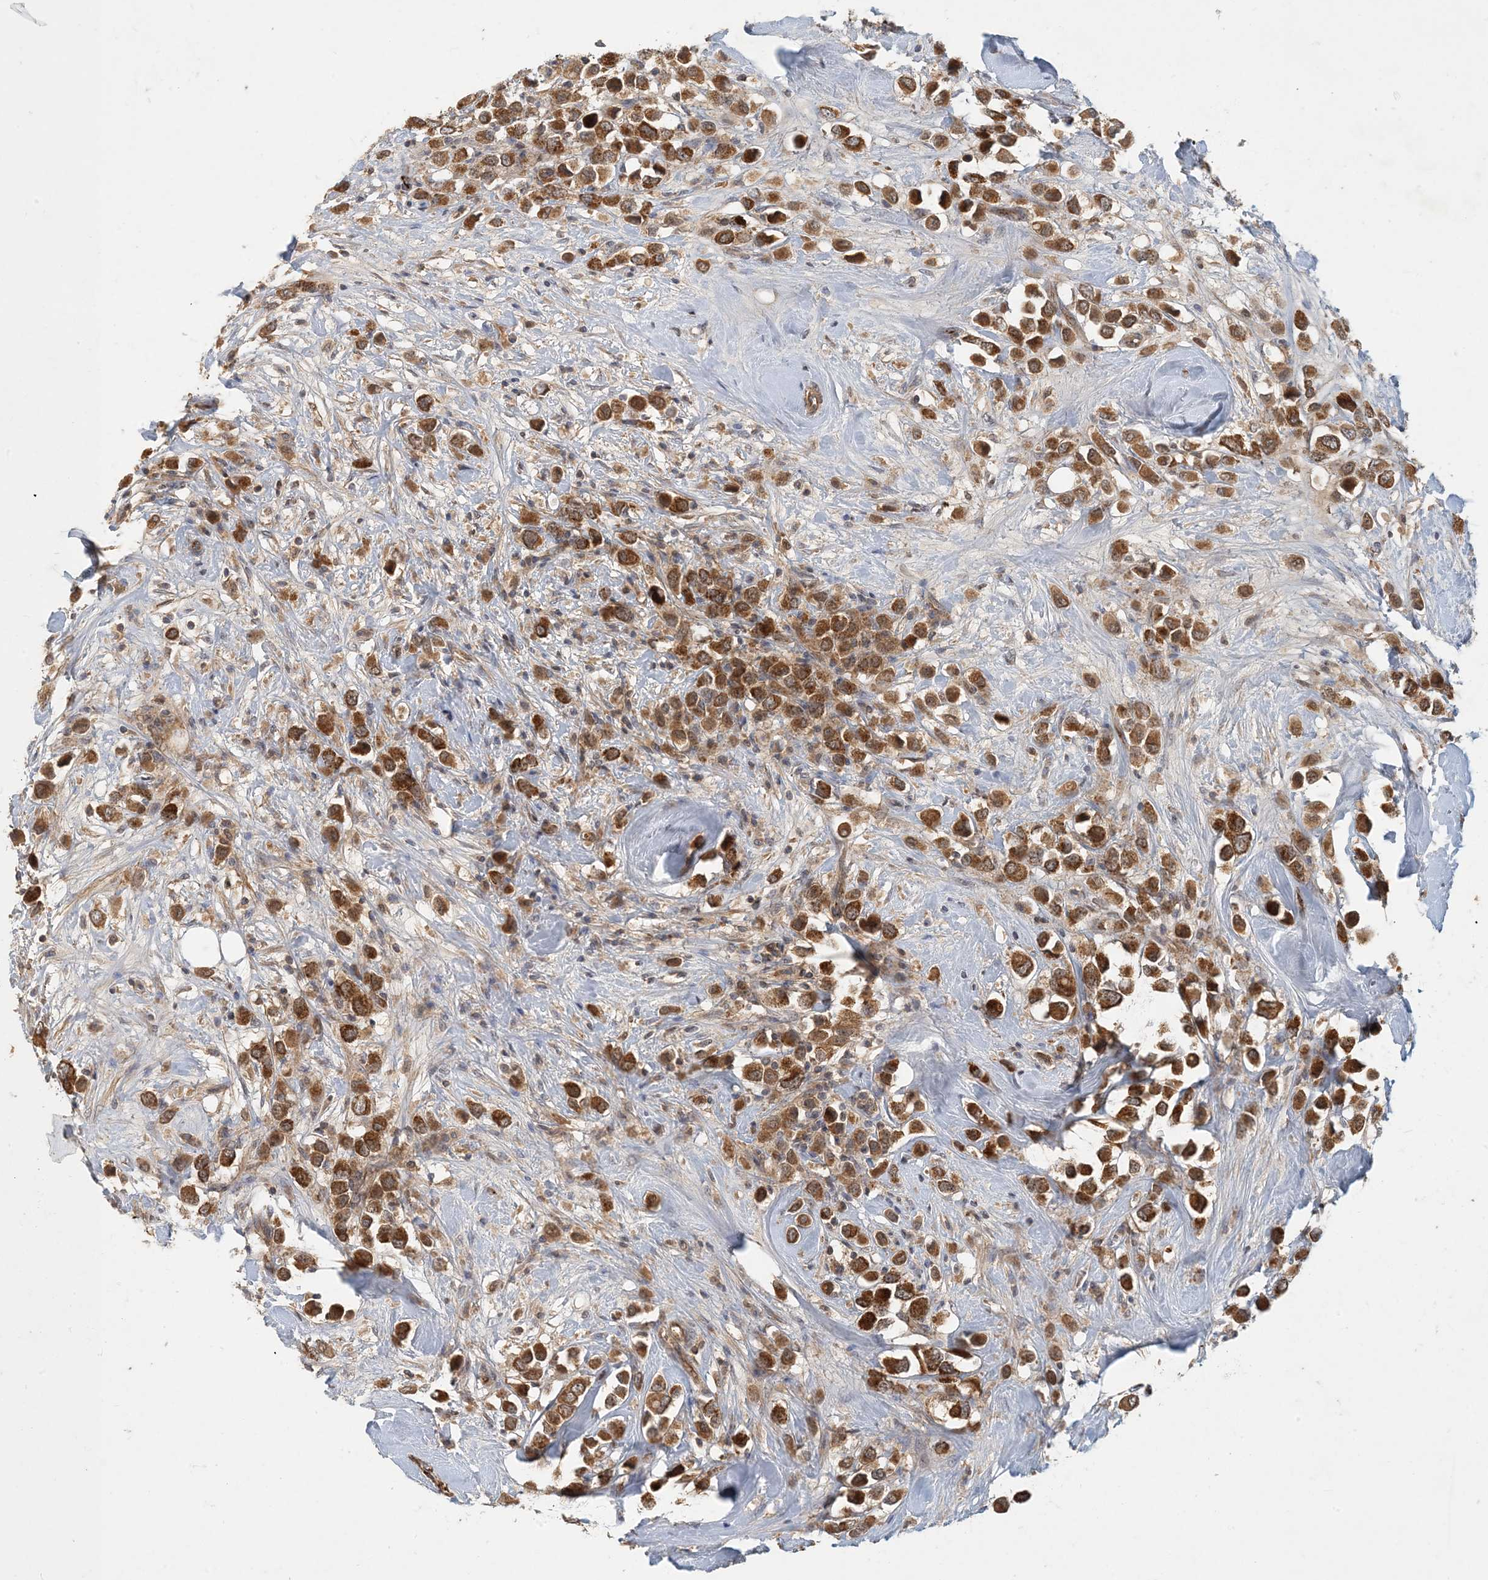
{"staining": {"intensity": "strong", "quantity": ">75%", "location": "cytoplasmic/membranous"}, "tissue": "breast cancer", "cell_type": "Tumor cells", "image_type": "cancer", "snomed": [{"axis": "morphology", "description": "Duct carcinoma"}, {"axis": "topography", "description": "Breast"}], "caption": "A high-resolution micrograph shows IHC staining of breast invasive ductal carcinoma, which displays strong cytoplasmic/membranous positivity in approximately >75% of tumor cells.", "gene": "ZBTB3", "patient": {"sex": "female", "age": 61}}